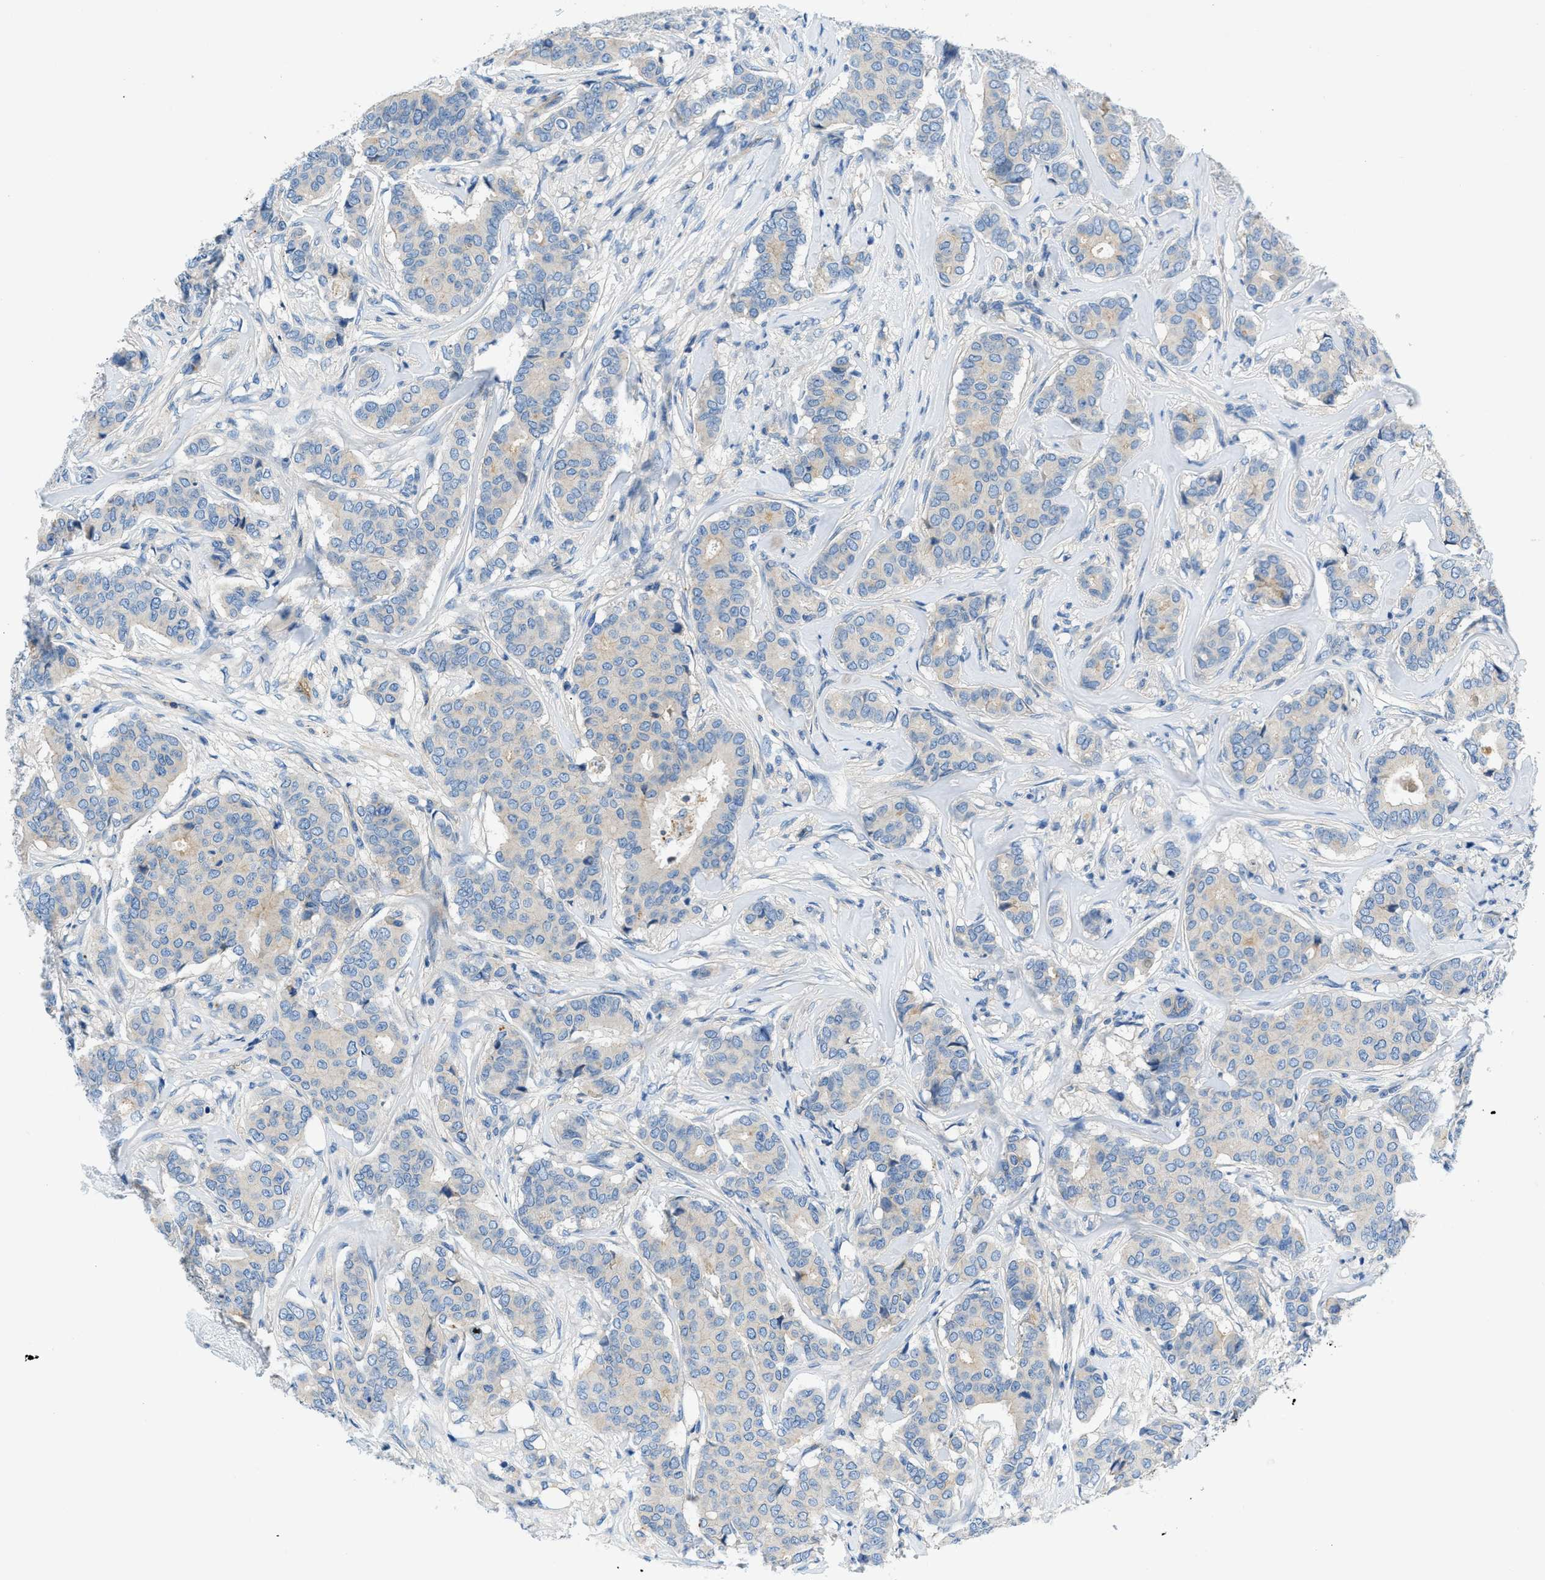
{"staining": {"intensity": "weak", "quantity": "<25%", "location": "cytoplasmic/membranous"}, "tissue": "breast cancer", "cell_type": "Tumor cells", "image_type": "cancer", "snomed": [{"axis": "morphology", "description": "Duct carcinoma"}, {"axis": "topography", "description": "Breast"}], "caption": "Tumor cells are negative for brown protein staining in breast cancer. The staining is performed using DAB brown chromogen with nuclei counter-stained in using hematoxylin.", "gene": "ORAI1", "patient": {"sex": "female", "age": 75}}